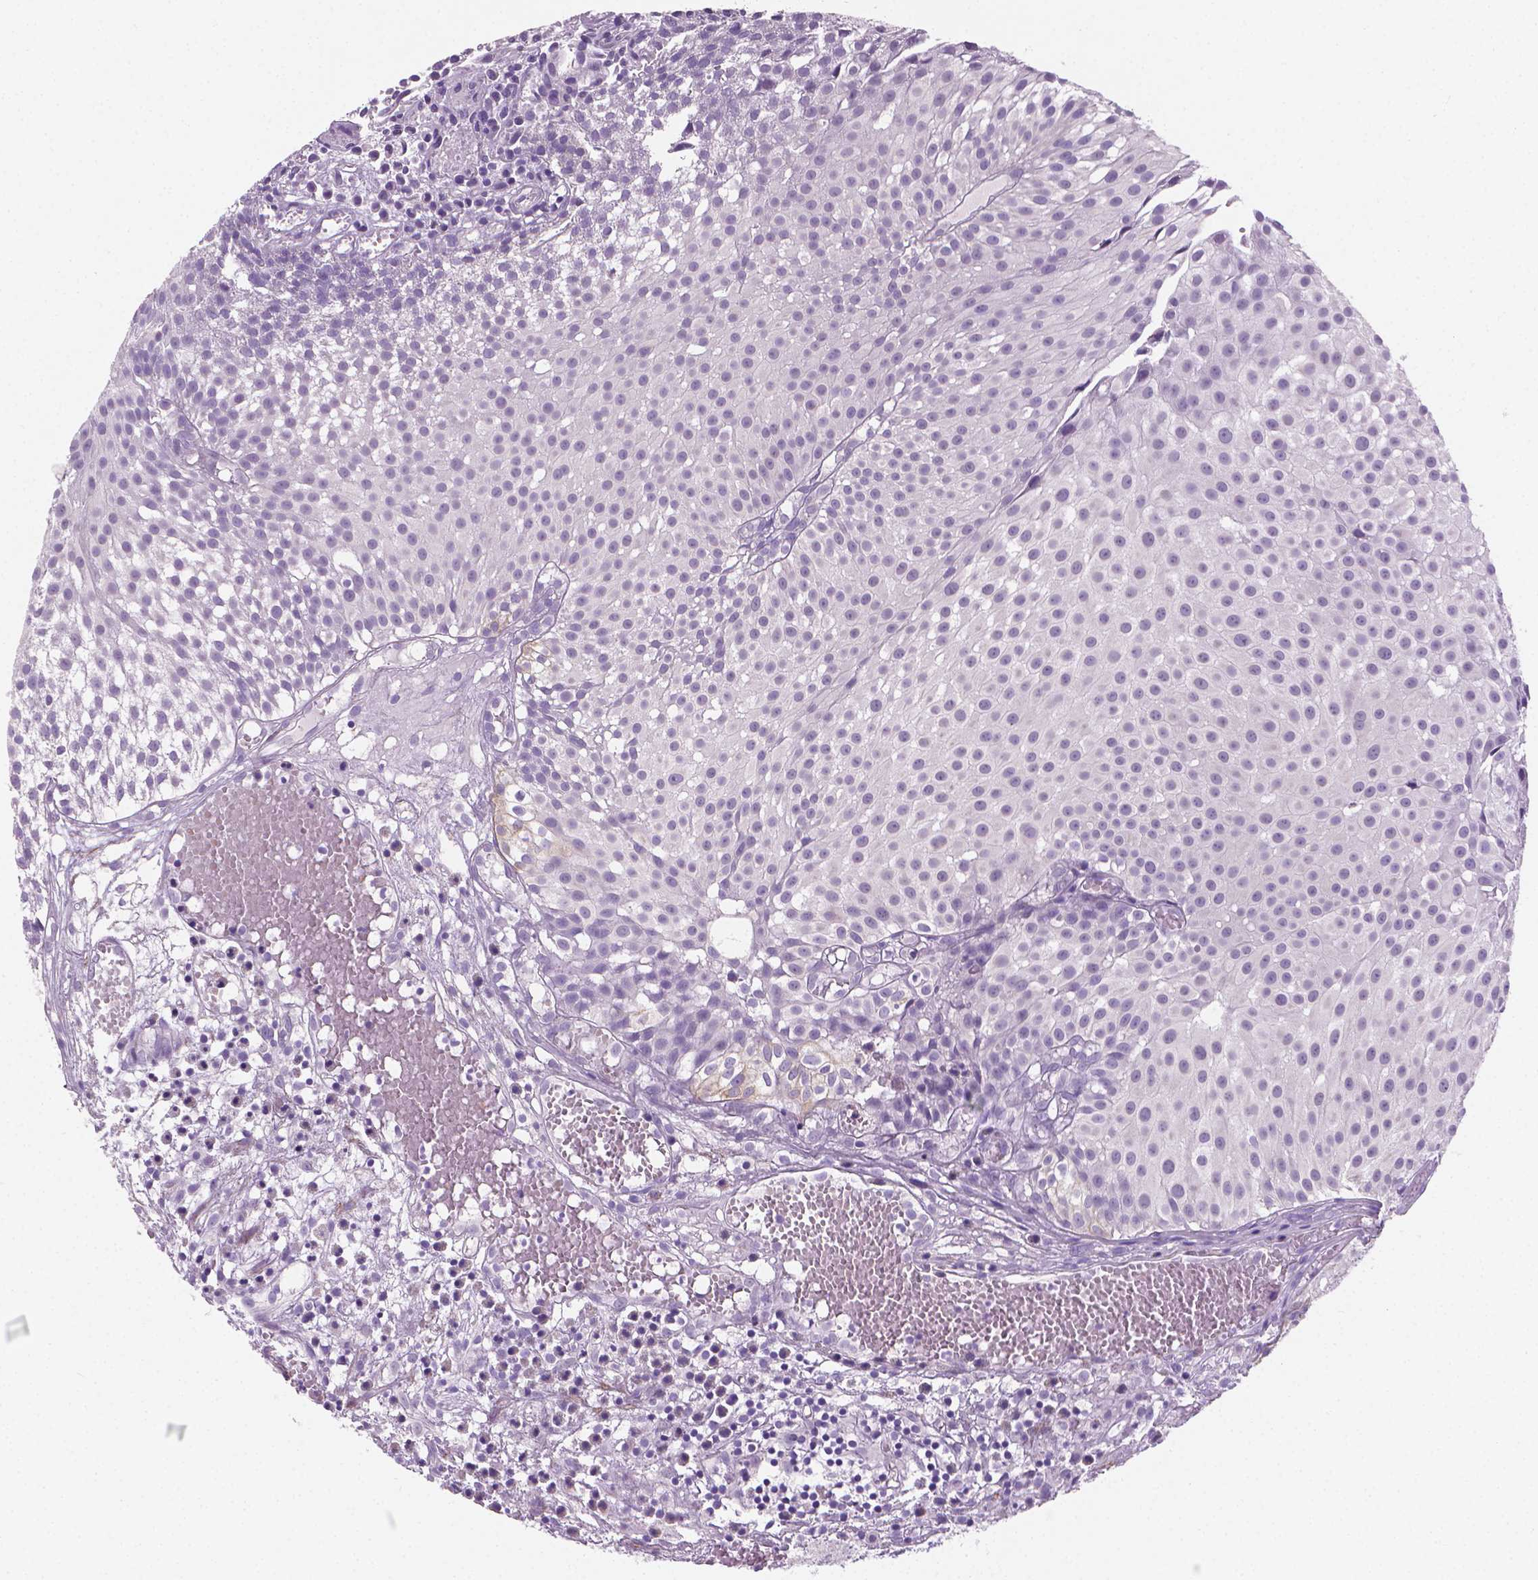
{"staining": {"intensity": "negative", "quantity": "none", "location": "none"}, "tissue": "urothelial cancer", "cell_type": "Tumor cells", "image_type": "cancer", "snomed": [{"axis": "morphology", "description": "Urothelial carcinoma, Low grade"}, {"axis": "topography", "description": "Urinary bladder"}], "caption": "Urothelial carcinoma (low-grade) was stained to show a protein in brown. There is no significant expression in tumor cells. The staining was performed using DAB to visualize the protein expression in brown, while the nuclei were stained in blue with hematoxylin (Magnification: 20x).", "gene": "GSDMA", "patient": {"sex": "male", "age": 79}}